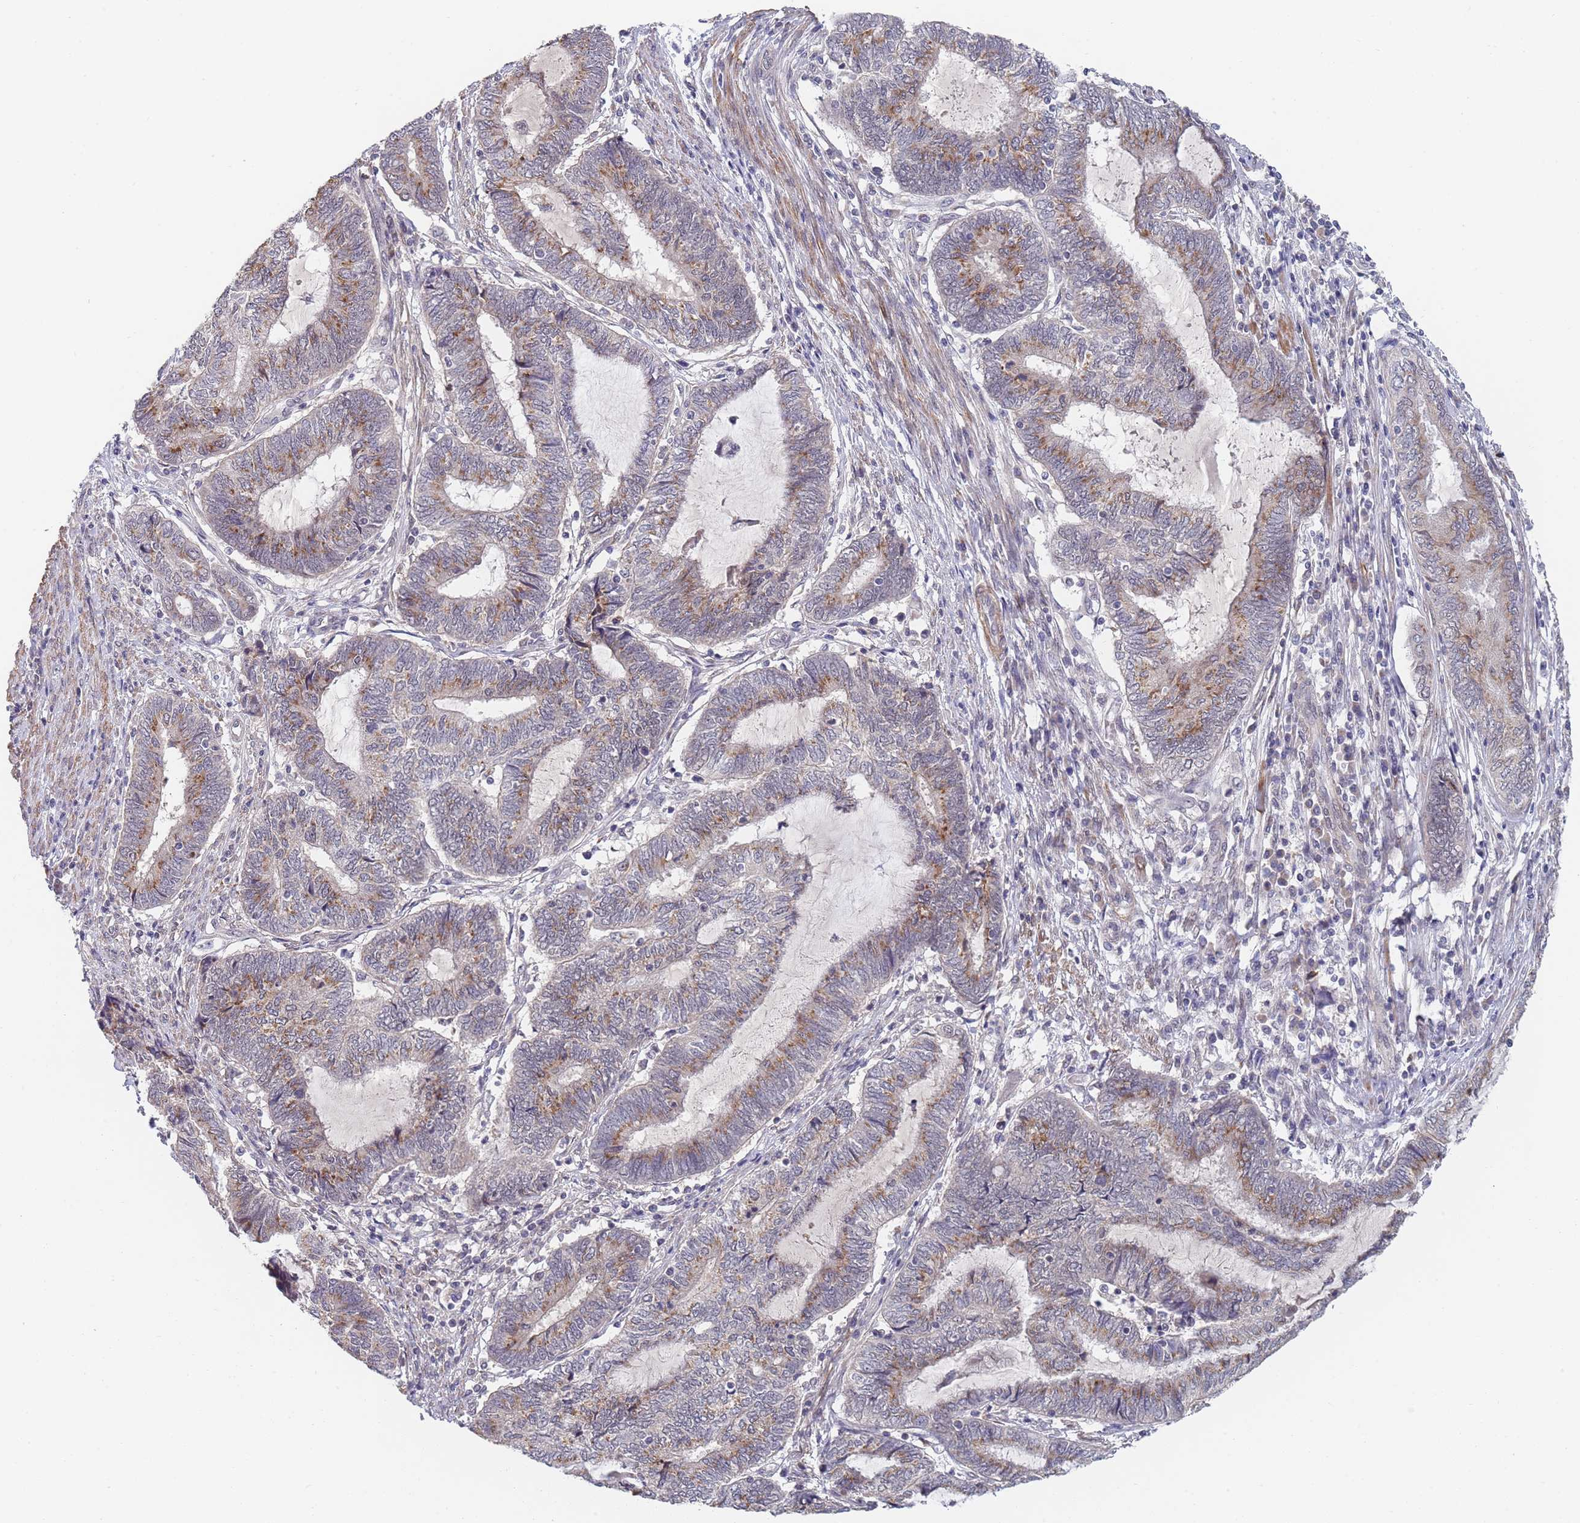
{"staining": {"intensity": "weak", "quantity": "25%-75%", "location": "cytoplasmic/membranous"}, "tissue": "endometrial cancer", "cell_type": "Tumor cells", "image_type": "cancer", "snomed": [{"axis": "morphology", "description": "Adenocarcinoma, NOS"}, {"axis": "topography", "description": "Uterus"}, {"axis": "topography", "description": "Endometrium"}], "caption": "Immunohistochemical staining of human endometrial adenocarcinoma reveals low levels of weak cytoplasmic/membranous positivity in about 25%-75% of tumor cells. The staining was performed using DAB to visualize the protein expression in brown, while the nuclei were stained in blue with hematoxylin (Magnification: 20x).", "gene": "B4GALT4", "patient": {"sex": "female", "age": 70}}